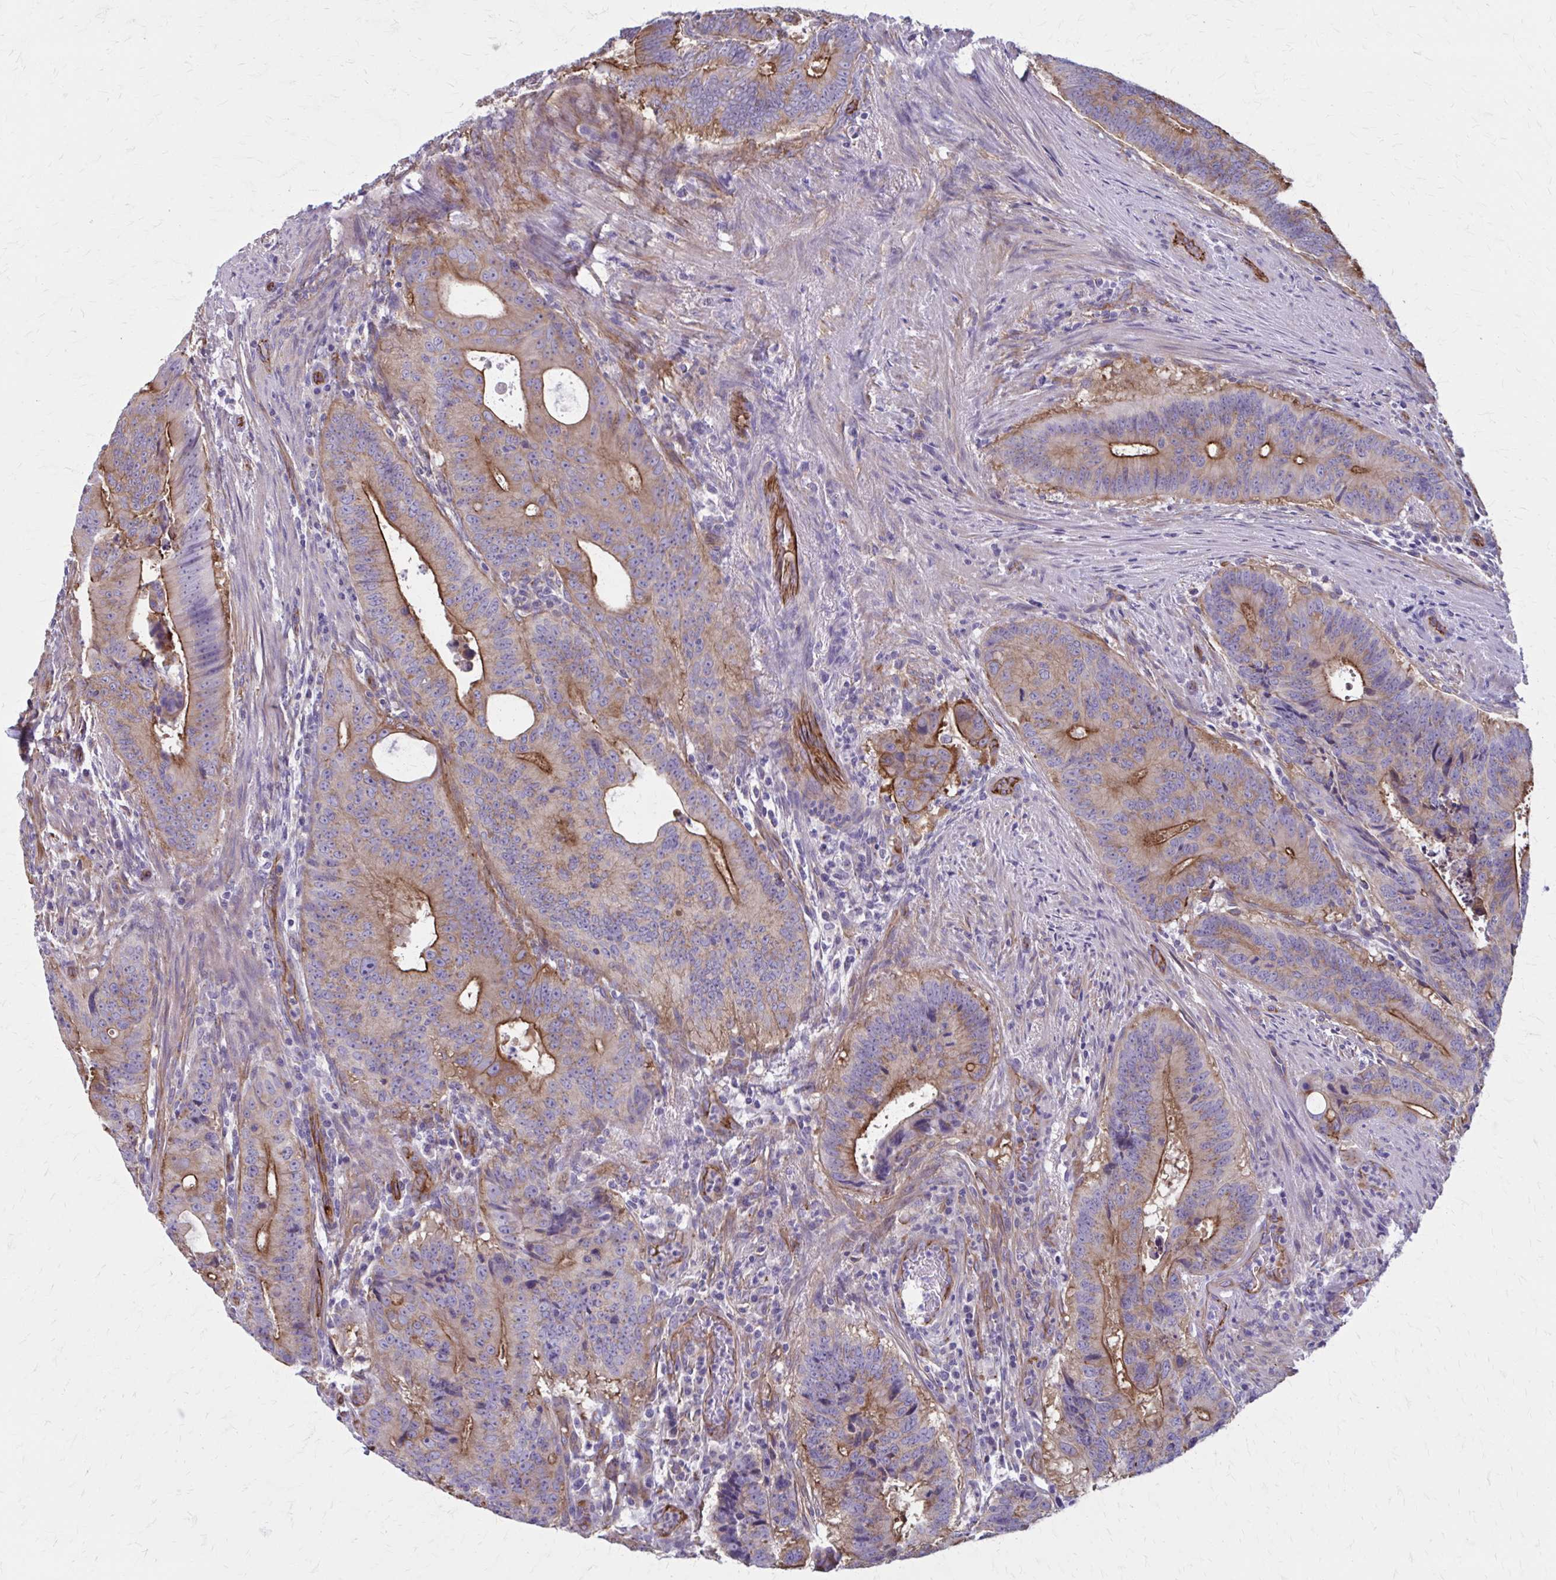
{"staining": {"intensity": "moderate", "quantity": ">75%", "location": "cytoplasmic/membranous"}, "tissue": "colorectal cancer", "cell_type": "Tumor cells", "image_type": "cancer", "snomed": [{"axis": "morphology", "description": "Adenocarcinoma, NOS"}, {"axis": "topography", "description": "Colon"}], "caption": "This micrograph shows immunohistochemistry staining of colorectal adenocarcinoma, with medium moderate cytoplasmic/membranous expression in approximately >75% of tumor cells.", "gene": "ZDHHC7", "patient": {"sex": "male", "age": 62}}